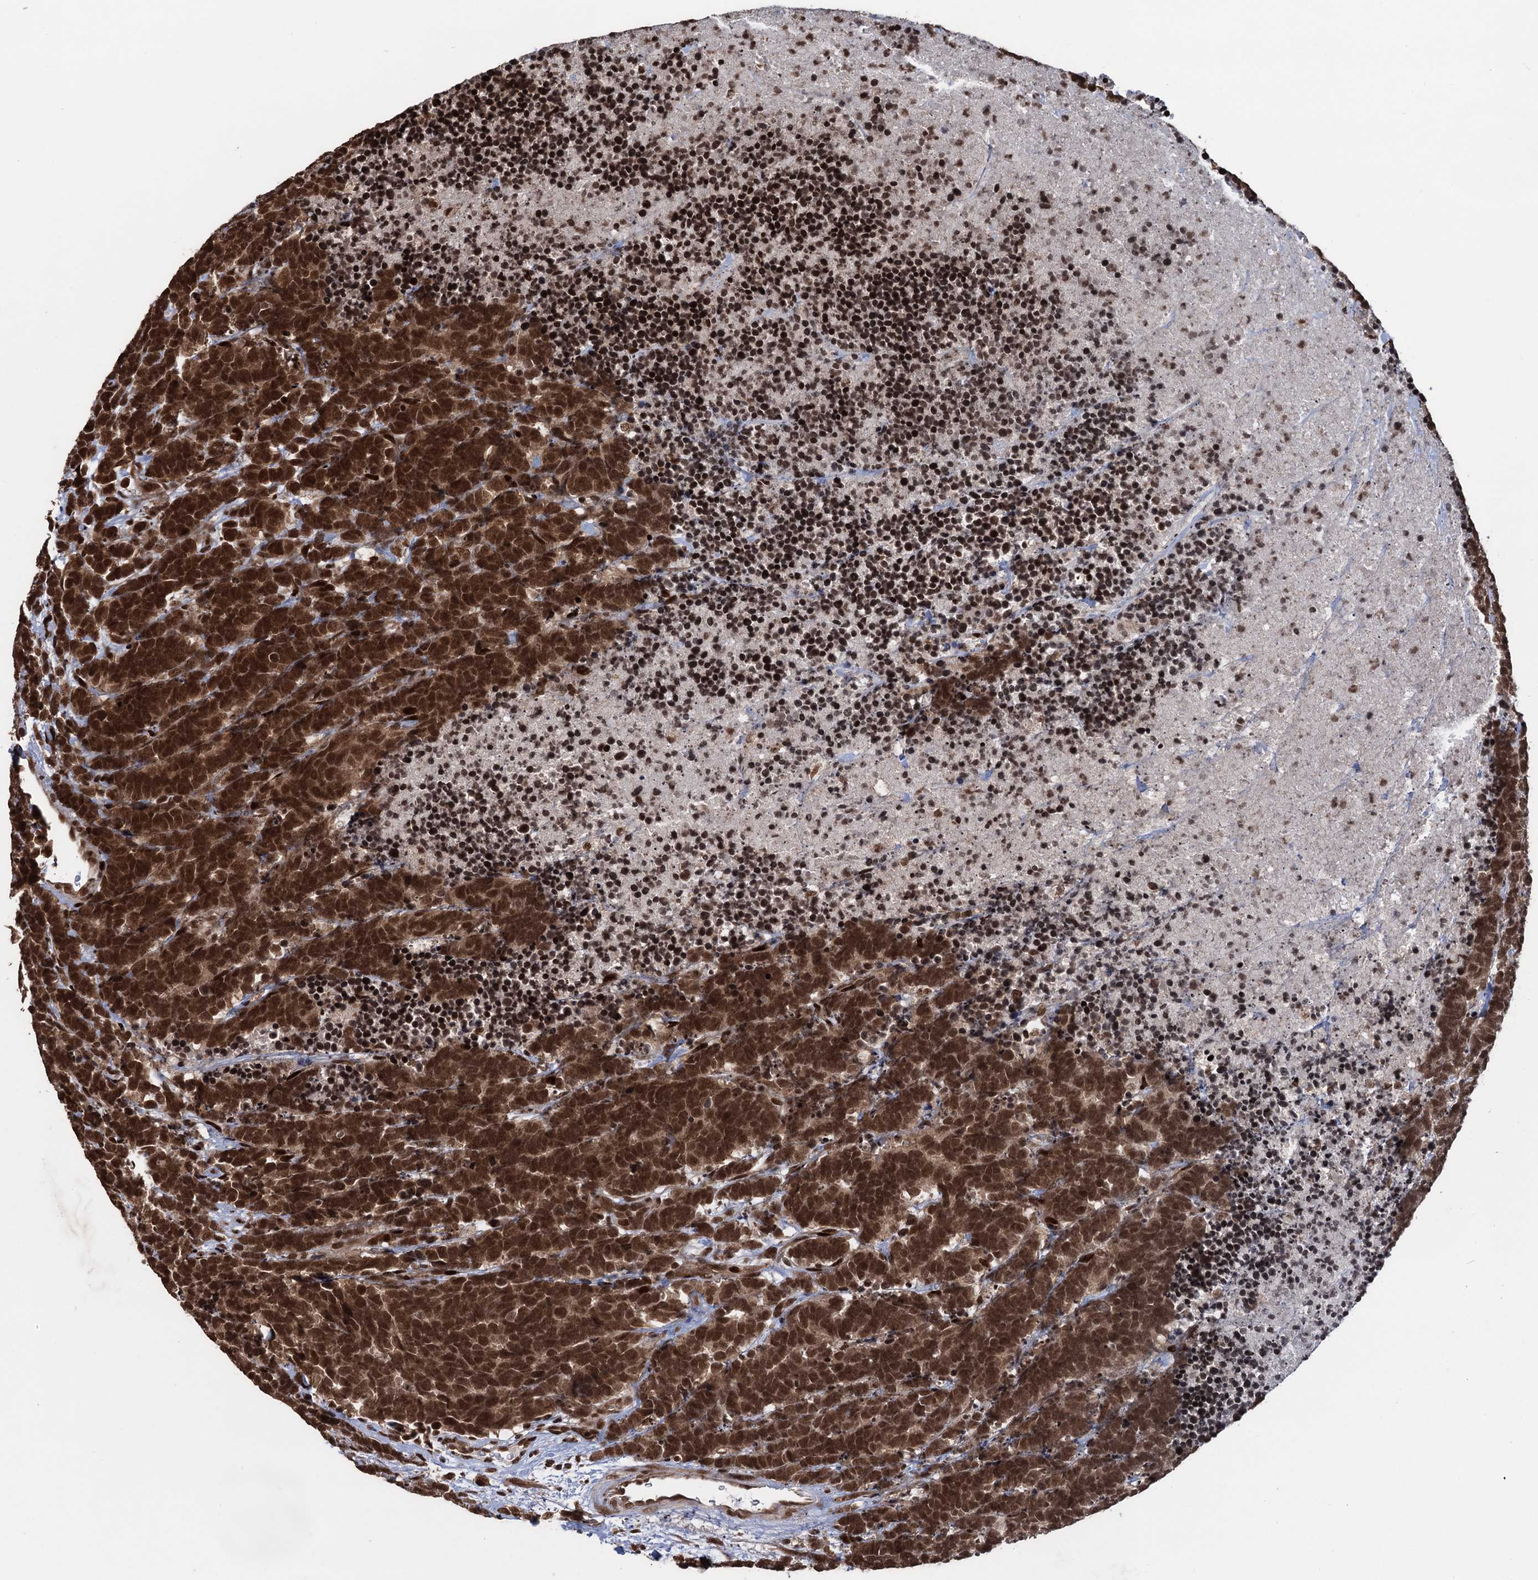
{"staining": {"intensity": "strong", "quantity": ">75%", "location": "nuclear"}, "tissue": "carcinoid", "cell_type": "Tumor cells", "image_type": "cancer", "snomed": [{"axis": "morphology", "description": "Carcinoma, NOS"}, {"axis": "morphology", "description": "Carcinoid, malignant, NOS"}, {"axis": "topography", "description": "Urinary bladder"}], "caption": "Protein staining displays strong nuclear staining in approximately >75% of tumor cells in carcinoma.", "gene": "ZNF169", "patient": {"sex": "male", "age": 57}}